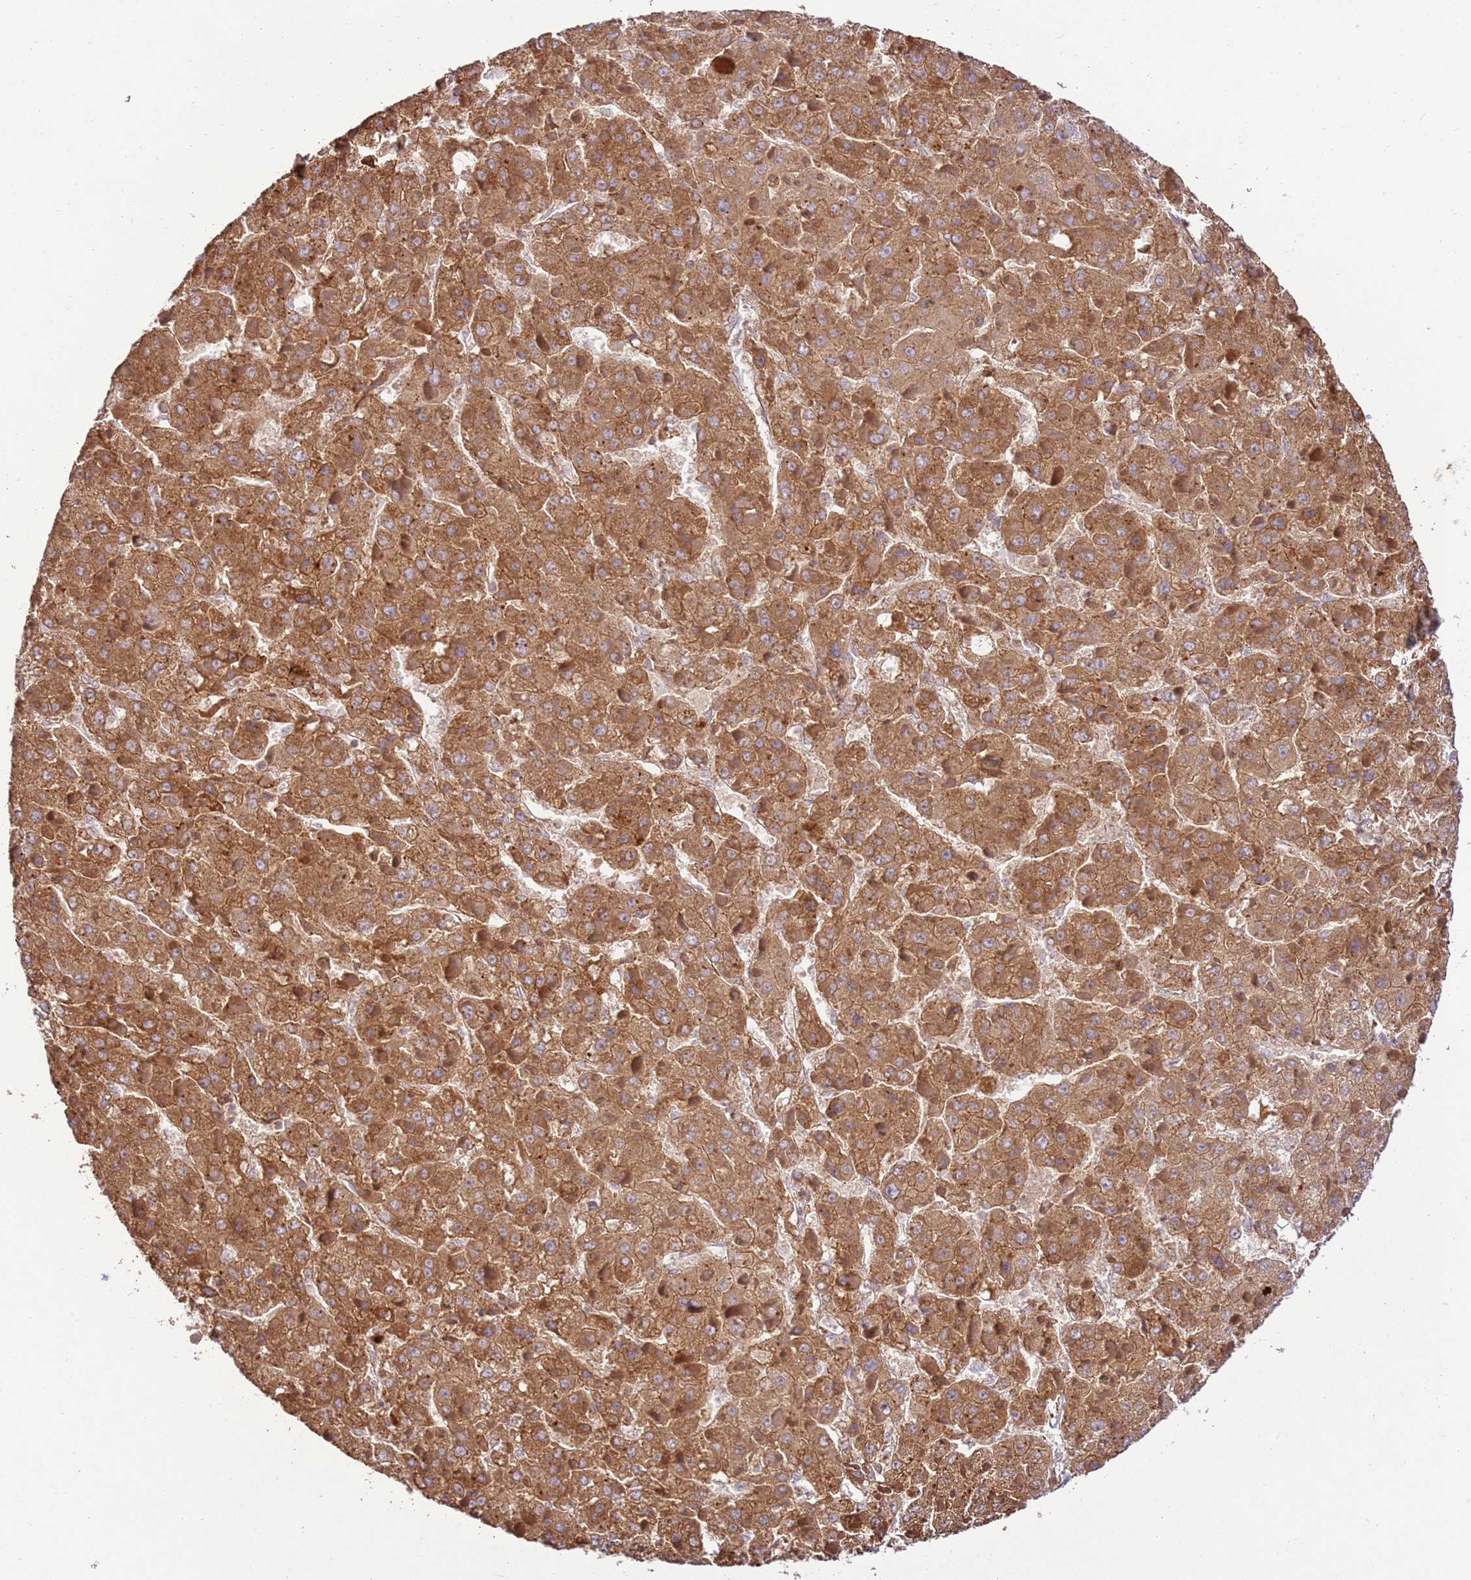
{"staining": {"intensity": "moderate", "quantity": ">75%", "location": "cytoplasmic/membranous"}, "tissue": "liver cancer", "cell_type": "Tumor cells", "image_type": "cancer", "snomed": [{"axis": "morphology", "description": "Carcinoma, Hepatocellular, NOS"}, {"axis": "topography", "description": "Liver"}], "caption": "Immunohistochemical staining of human liver cancer reveals moderate cytoplasmic/membranous protein positivity in about >75% of tumor cells.", "gene": "SPATA2L", "patient": {"sex": "female", "age": 73}}